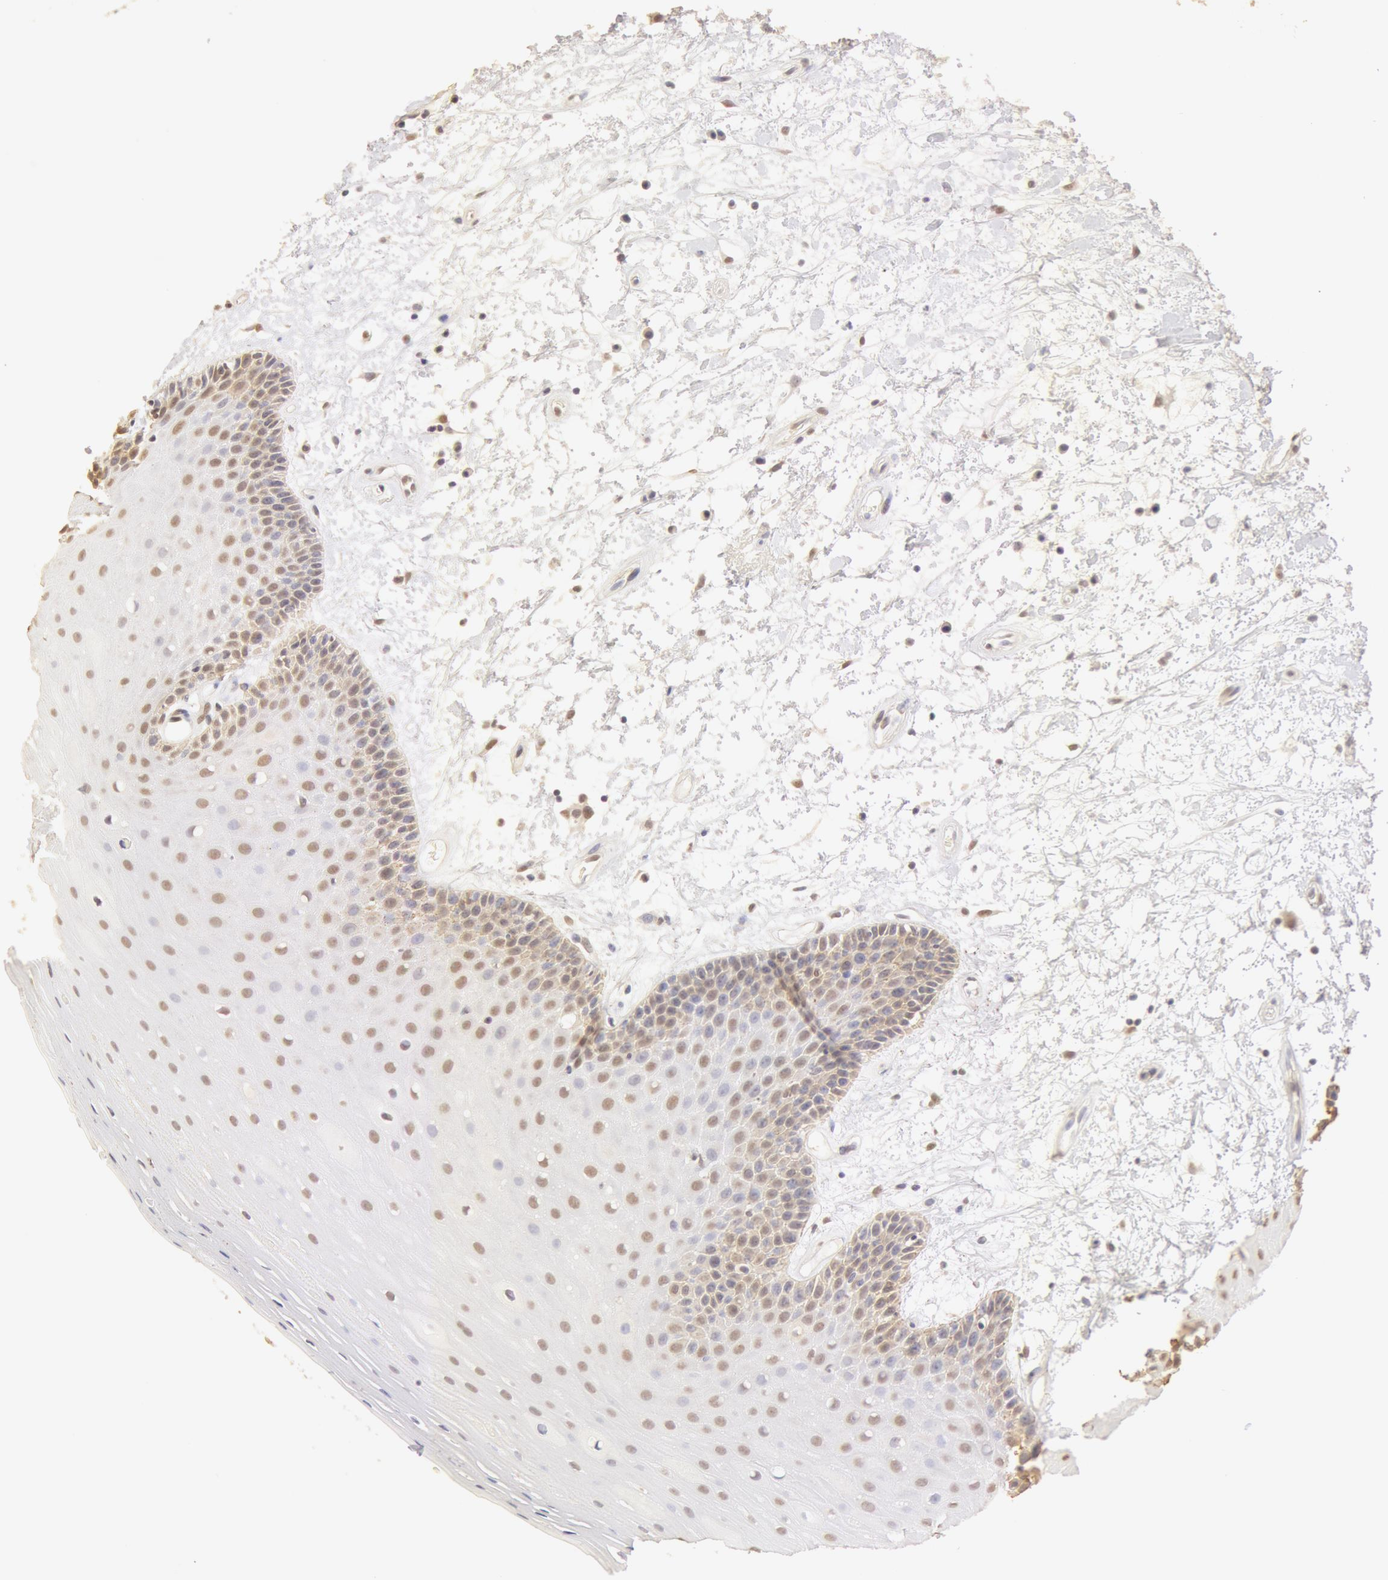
{"staining": {"intensity": "moderate", "quantity": ">75%", "location": "cytoplasmic/membranous,nuclear"}, "tissue": "oral mucosa", "cell_type": "Squamous epithelial cells", "image_type": "normal", "snomed": [{"axis": "morphology", "description": "Normal tissue, NOS"}, {"axis": "topography", "description": "Oral tissue"}], "caption": "A brown stain highlights moderate cytoplasmic/membranous,nuclear staining of a protein in squamous epithelial cells of normal human oral mucosa.", "gene": "SNRNP70", "patient": {"sex": "female", "age": 79}}